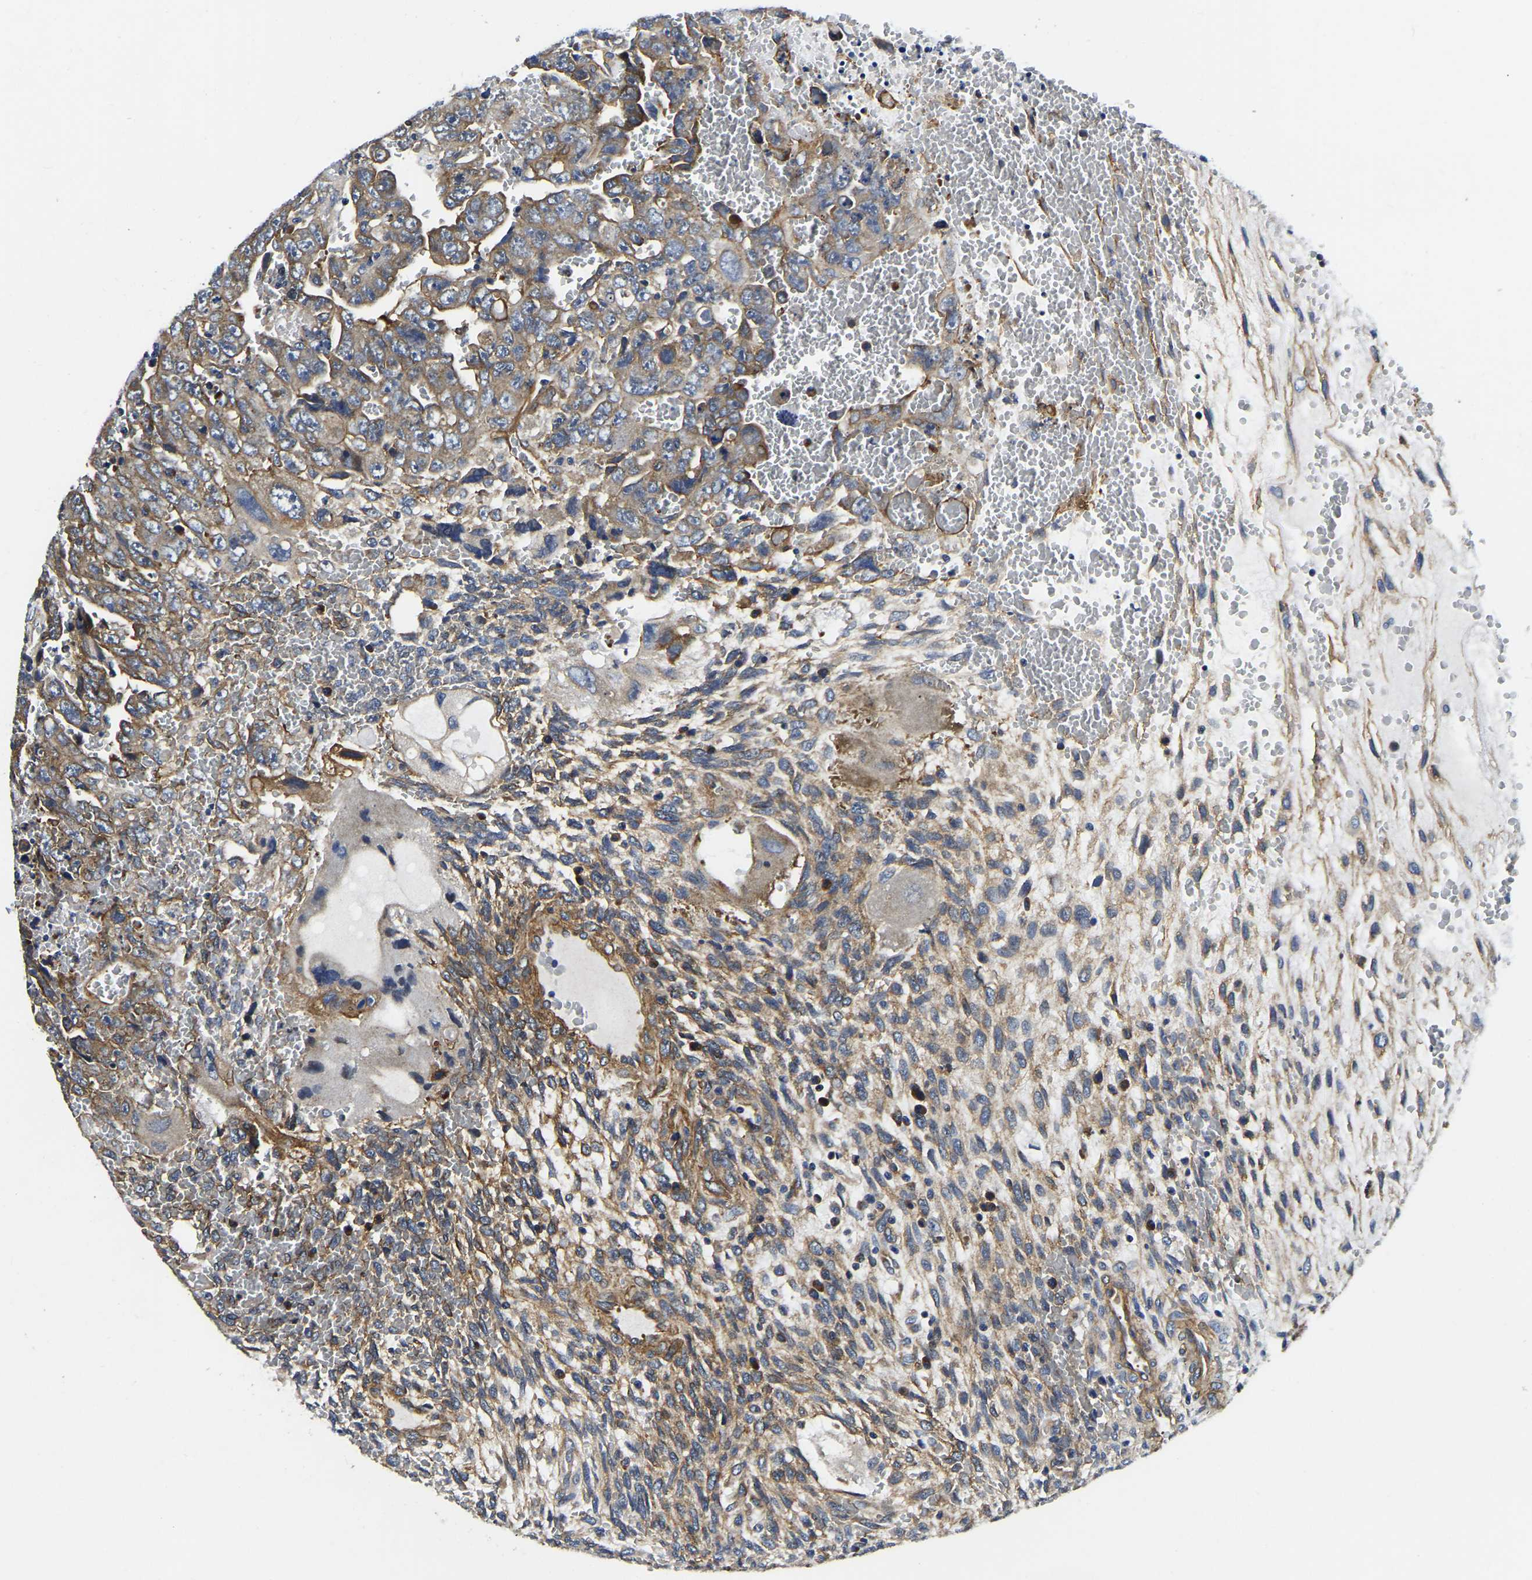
{"staining": {"intensity": "moderate", "quantity": ">75%", "location": "cytoplasmic/membranous"}, "tissue": "testis cancer", "cell_type": "Tumor cells", "image_type": "cancer", "snomed": [{"axis": "morphology", "description": "Carcinoma, Embryonal, NOS"}, {"axis": "topography", "description": "Testis"}], "caption": "Moderate cytoplasmic/membranous expression is identified in about >75% of tumor cells in embryonal carcinoma (testis).", "gene": "KCTD17", "patient": {"sex": "male", "age": 28}}